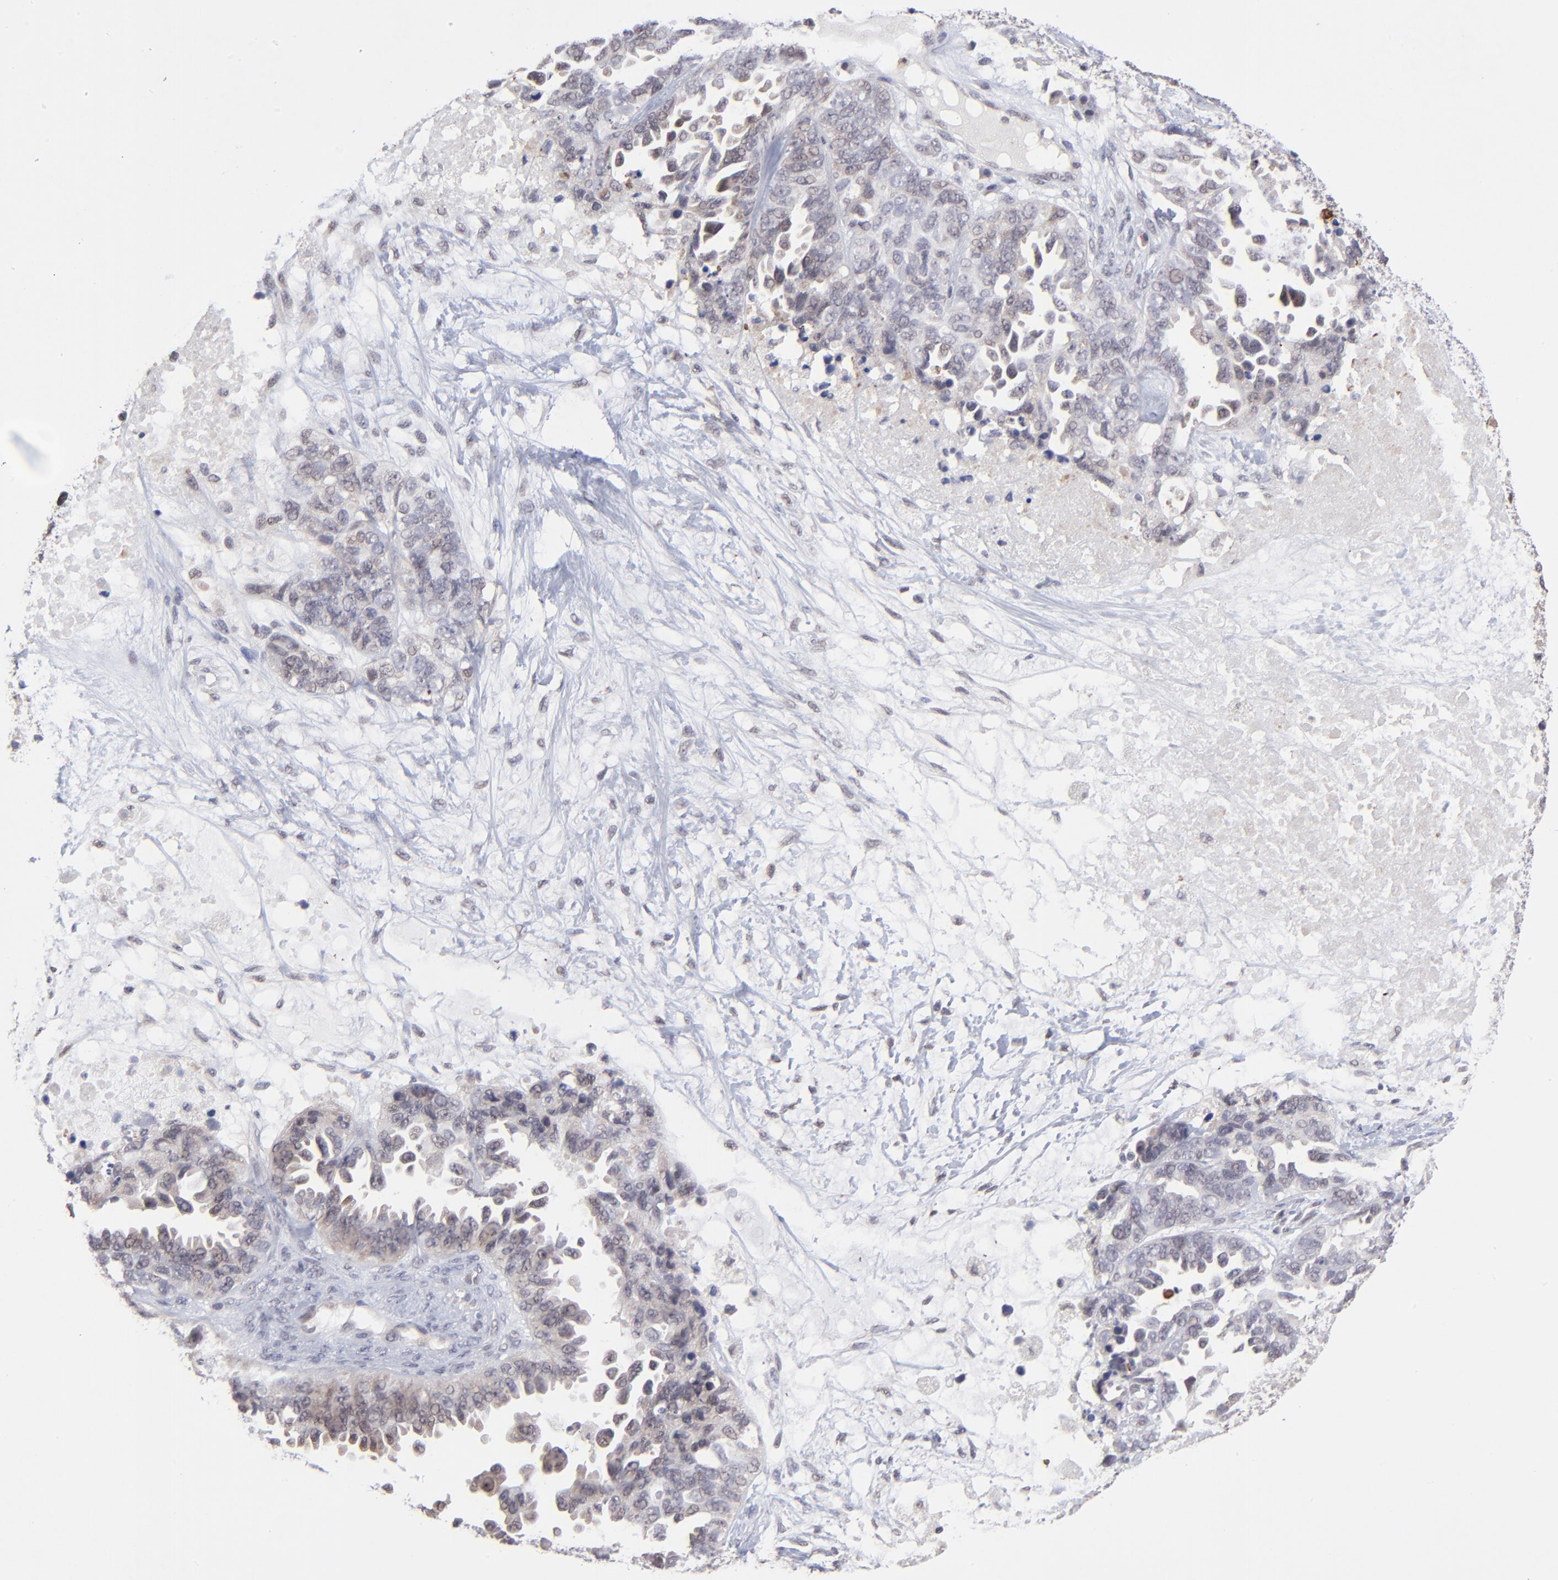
{"staining": {"intensity": "moderate", "quantity": "25%-75%", "location": "nuclear"}, "tissue": "ovarian cancer", "cell_type": "Tumor cells", "image_type": "cancer", "snomed": [{"axis": "morphology", "description": "Cystadenocarcinoma, serous, NOS"}, {"axis": "topography", "description": "Ovary"}], "caption": "About 25%-75% of tumor cells in ovarian cancer (serous cystadenocarcinoma) demonstrate moderate nuclear protein expression as visualized by brown immunohistochemical staining.", "gene": "ZNF419", "patient": {"sex": "female", "age": 82}}